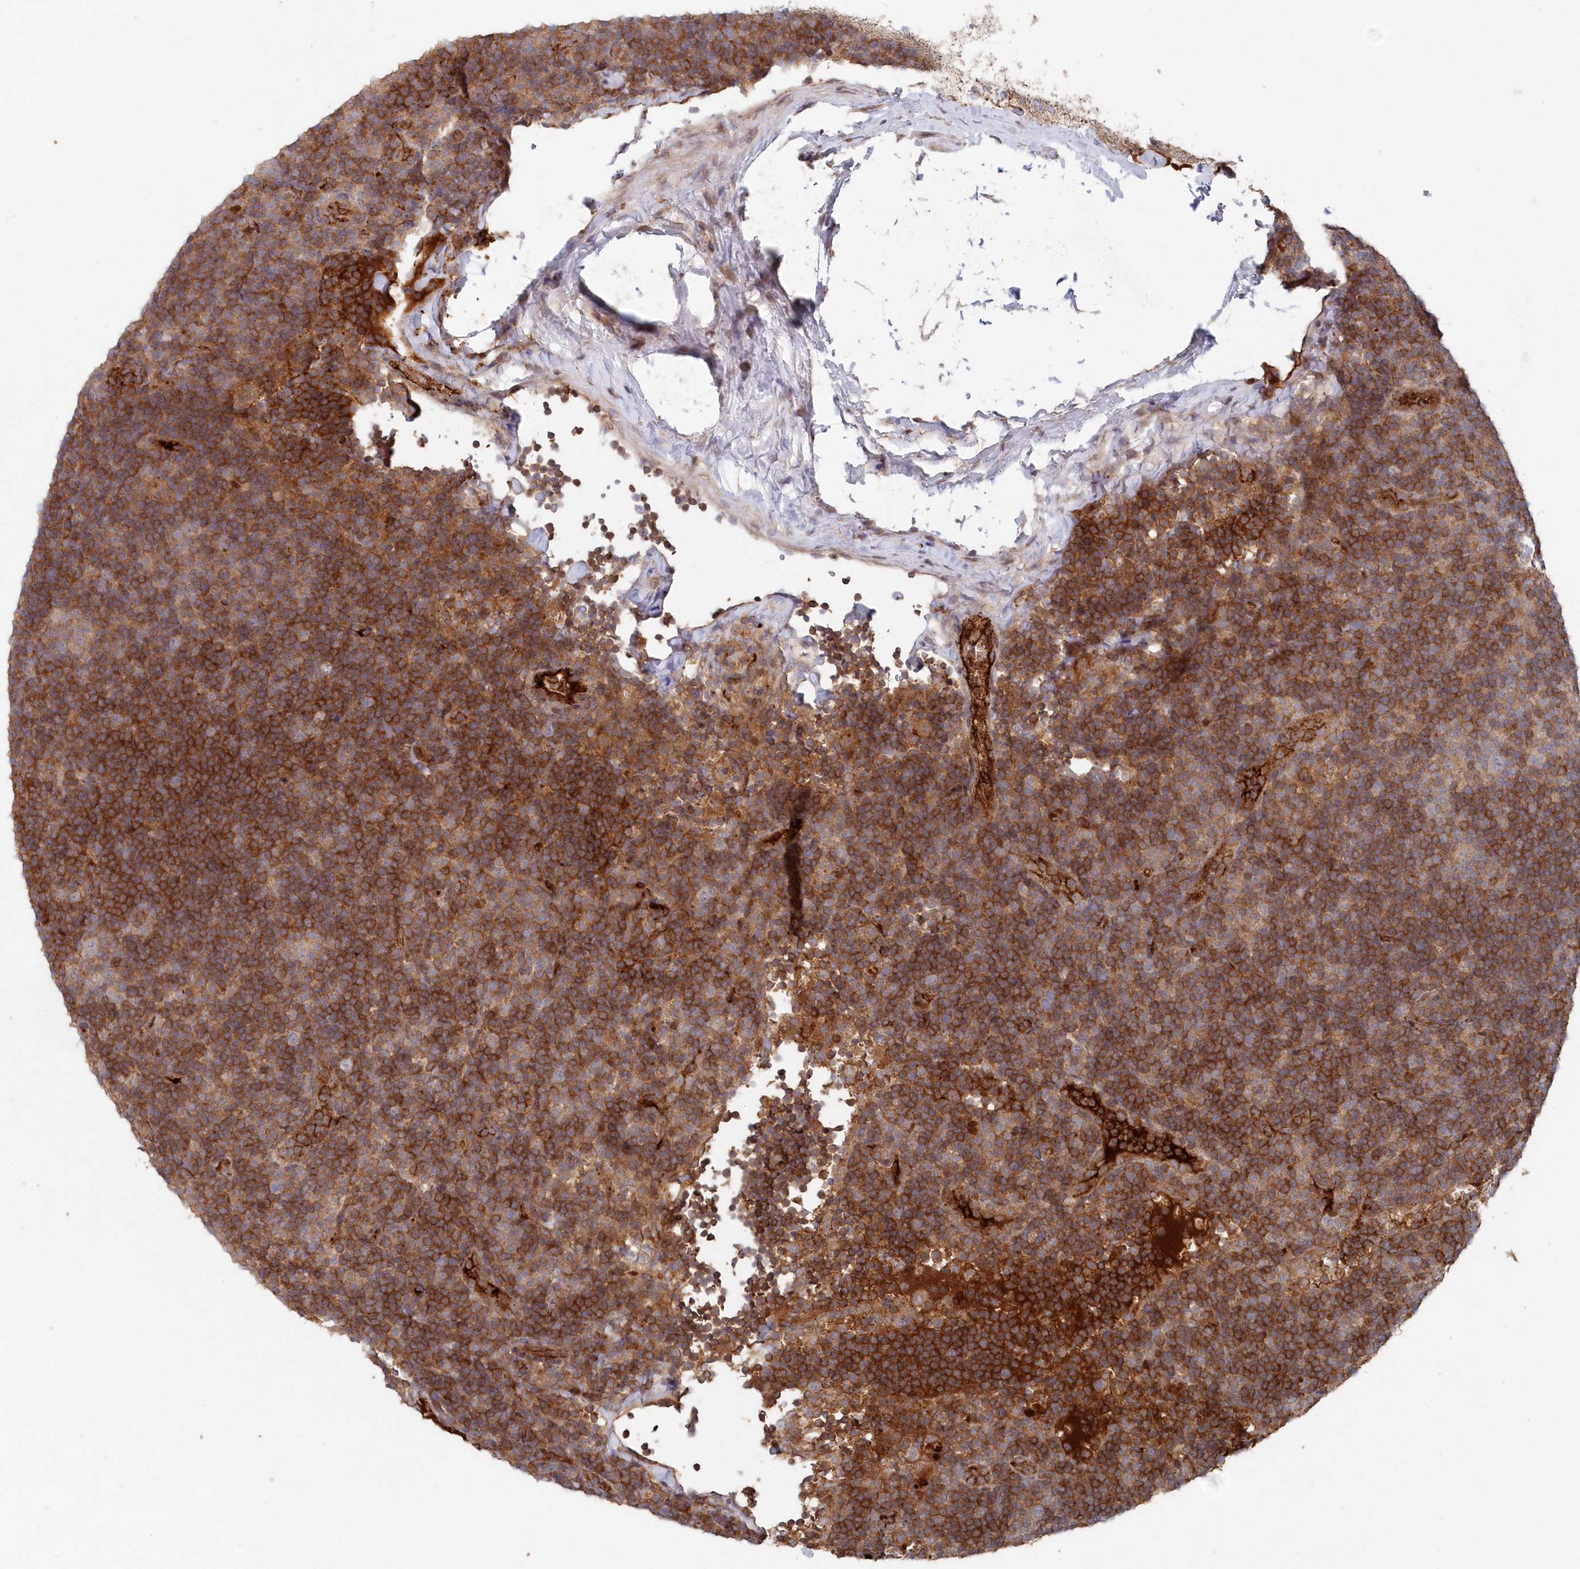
{"staining": {"intensity": "negative", "quantity": "none", "location": "none"}, "tissue": "lymphoma", "cell_type": "Tumor cells", "image_type": "cancer", "snomed": [{"axis": "morphology", "description": "Hodgkin's disease, NOS"}, {"axis": "topography", "description": "Lymph node"}], "caption": "Tumor cells show no significant staining in lymphoma.", "gene": "ABHD14B", "patient": {"sex": "female", "age": 57}}